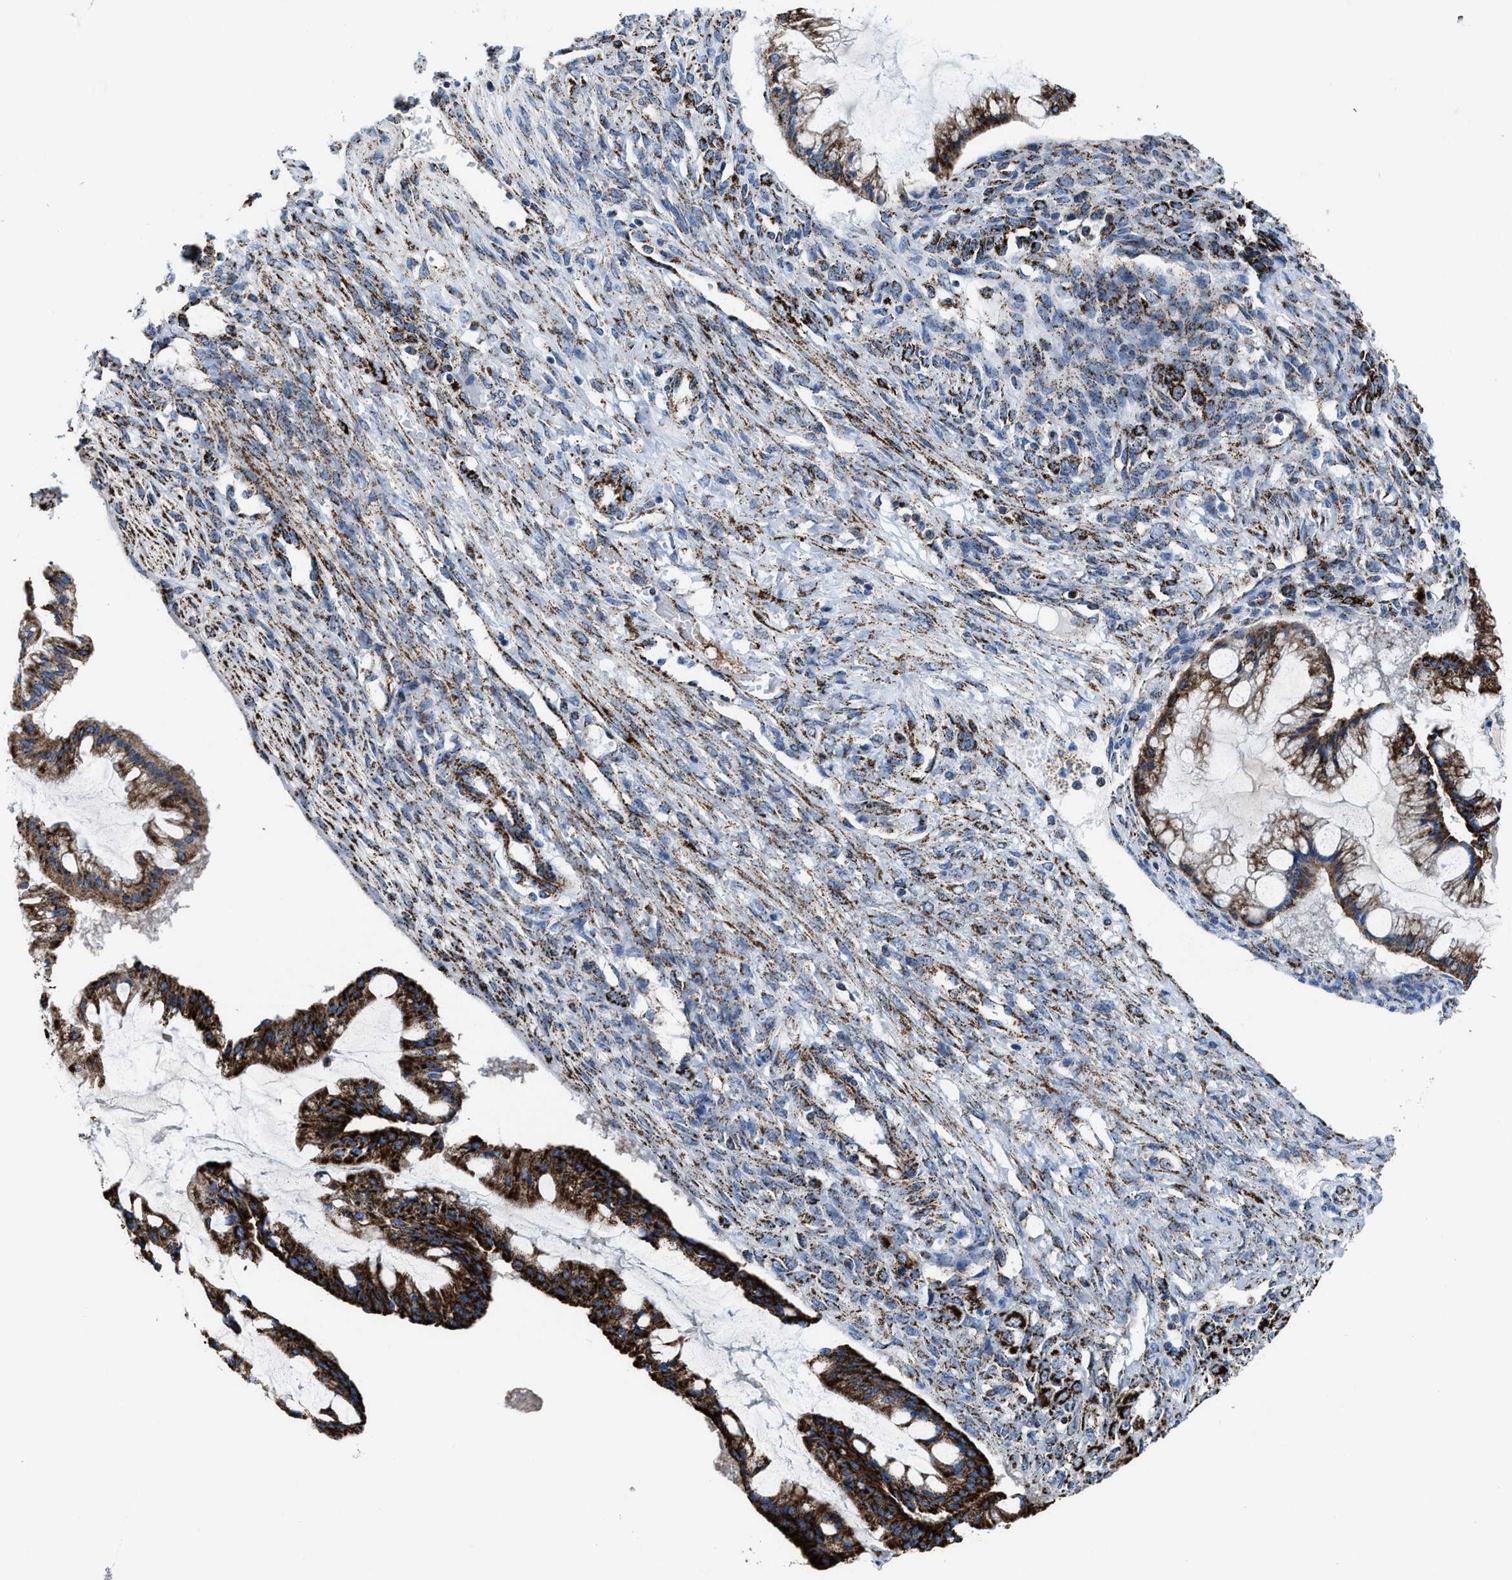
{"staining": {"intensity": "strong", "quantity": ">75%", "location": "cytoplasmic/membranous"}, "tissue": "ovarian cancer", "cell_type": "Tumor cells", "image_type": "cancer", "snomed": [{"axis": "morphology", "description": "Cystadenocarcinoma, mucinous, NOS"}, {"axis": "topography", "description": "Ovary"}], "caption": "Immunohistochemistry (IHC) image of human ovarian cancer (mucinous cystadenocarcinoma) stained for a protein (brown), which shows high levels of strong cytoplasmic/membranous positivity in about >75% of tumor cells.", "gene": "ALDH1B1", "patient": {"sex": "female", "age": 73}}